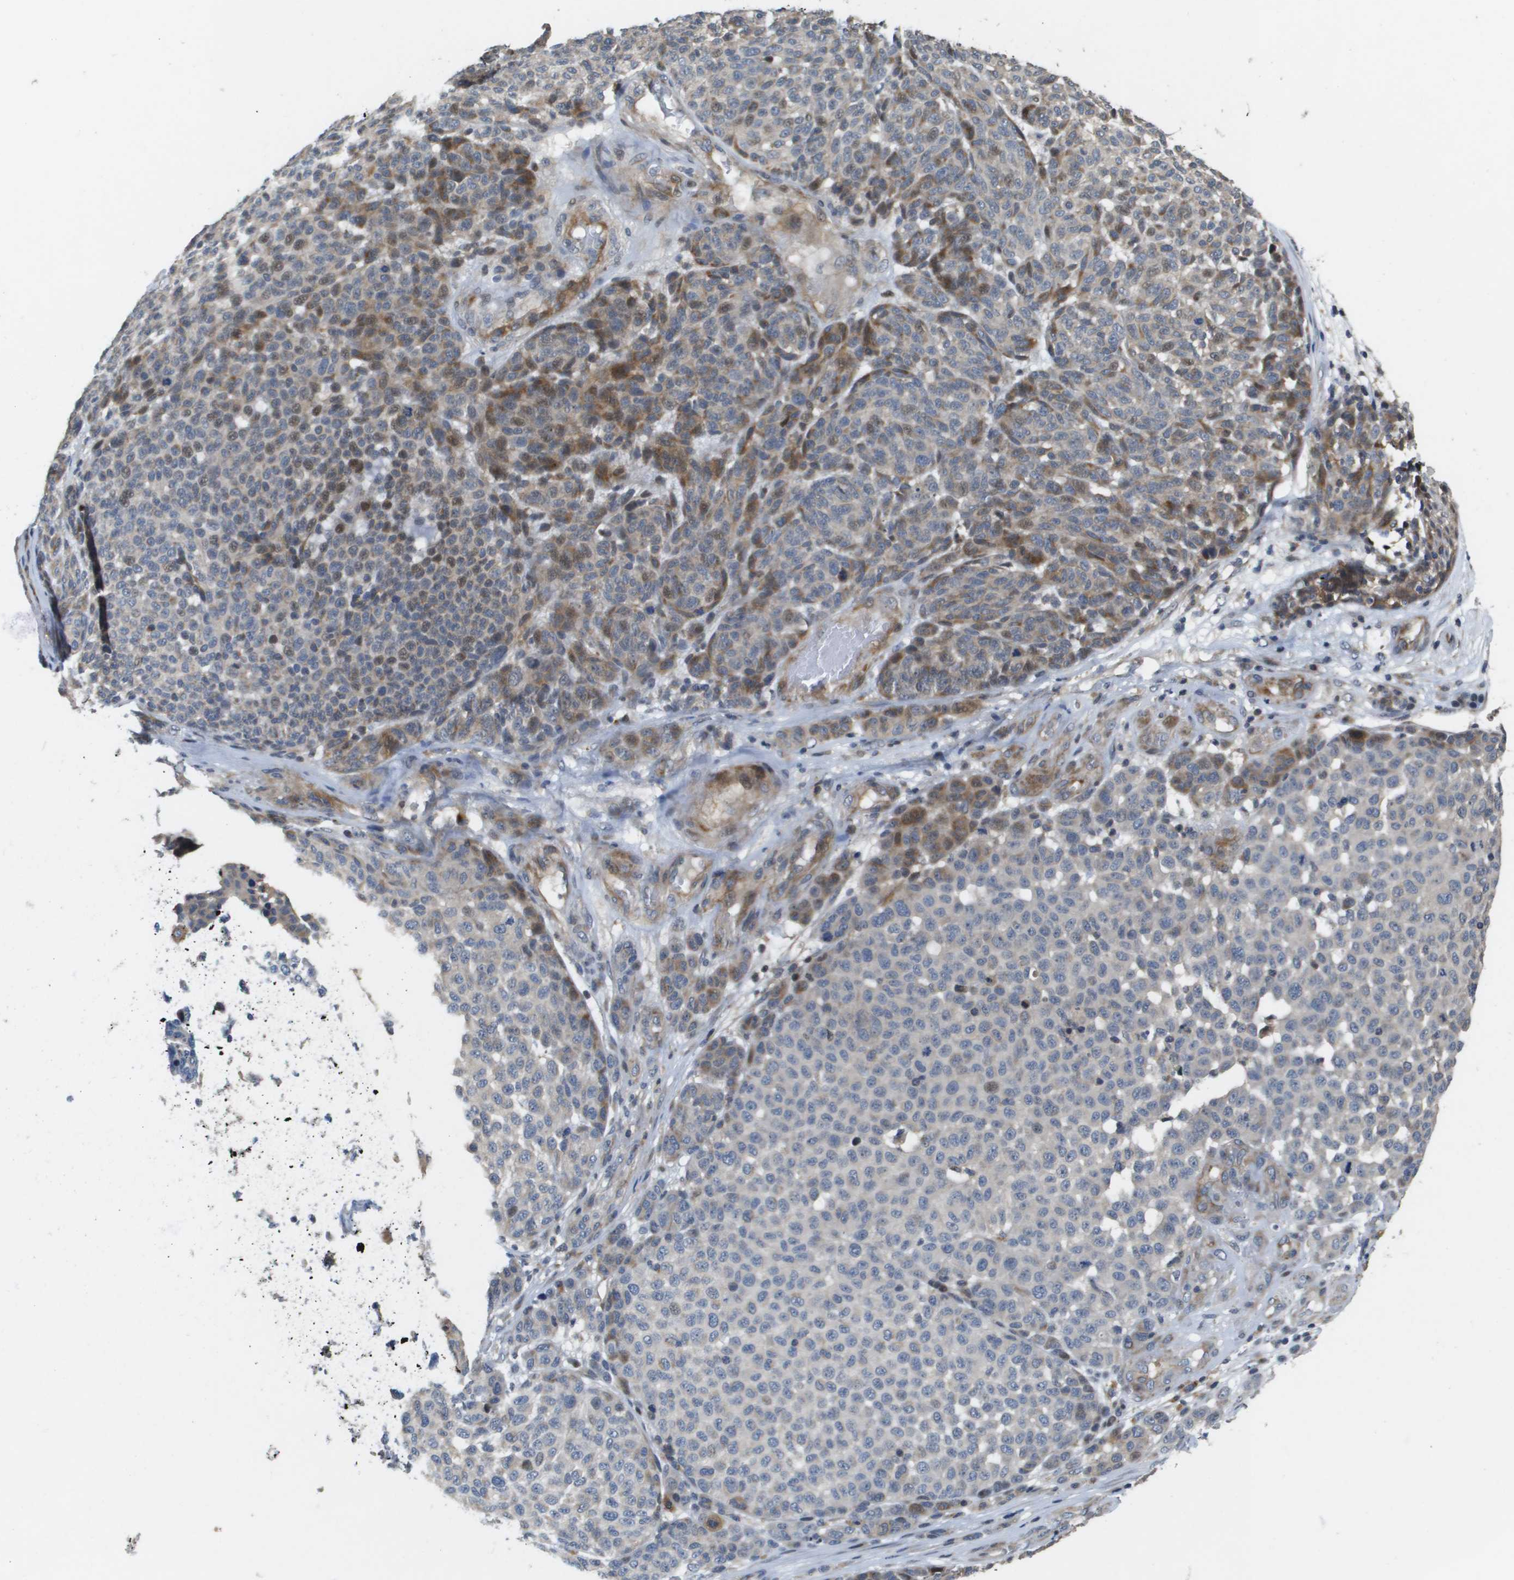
{"staining": {"intensity": "moderate", "quantity": "<25%", "location": "cytoplasmic/membranous"}, "tissue": "melanoma", "cell_type": "Tumor cells", "image_type": "cancer", "snomed": [{"axis": "morphology", "description": "Malignant melanoma, NOS"}, {"axis": "topography", "description": "Skin"}], "caption": "Brown immunohistochemical staining in human malignant melanoma exhibits moderate cytoplasmic/membranous staining in about <25% of tumor cells. (DAB (3,3'-diaminobenzidine) = brown stain, brightfield microscopy at high magnification).", "gene": "SCN4B", "patient": {"sex": "male", "age": 59}}